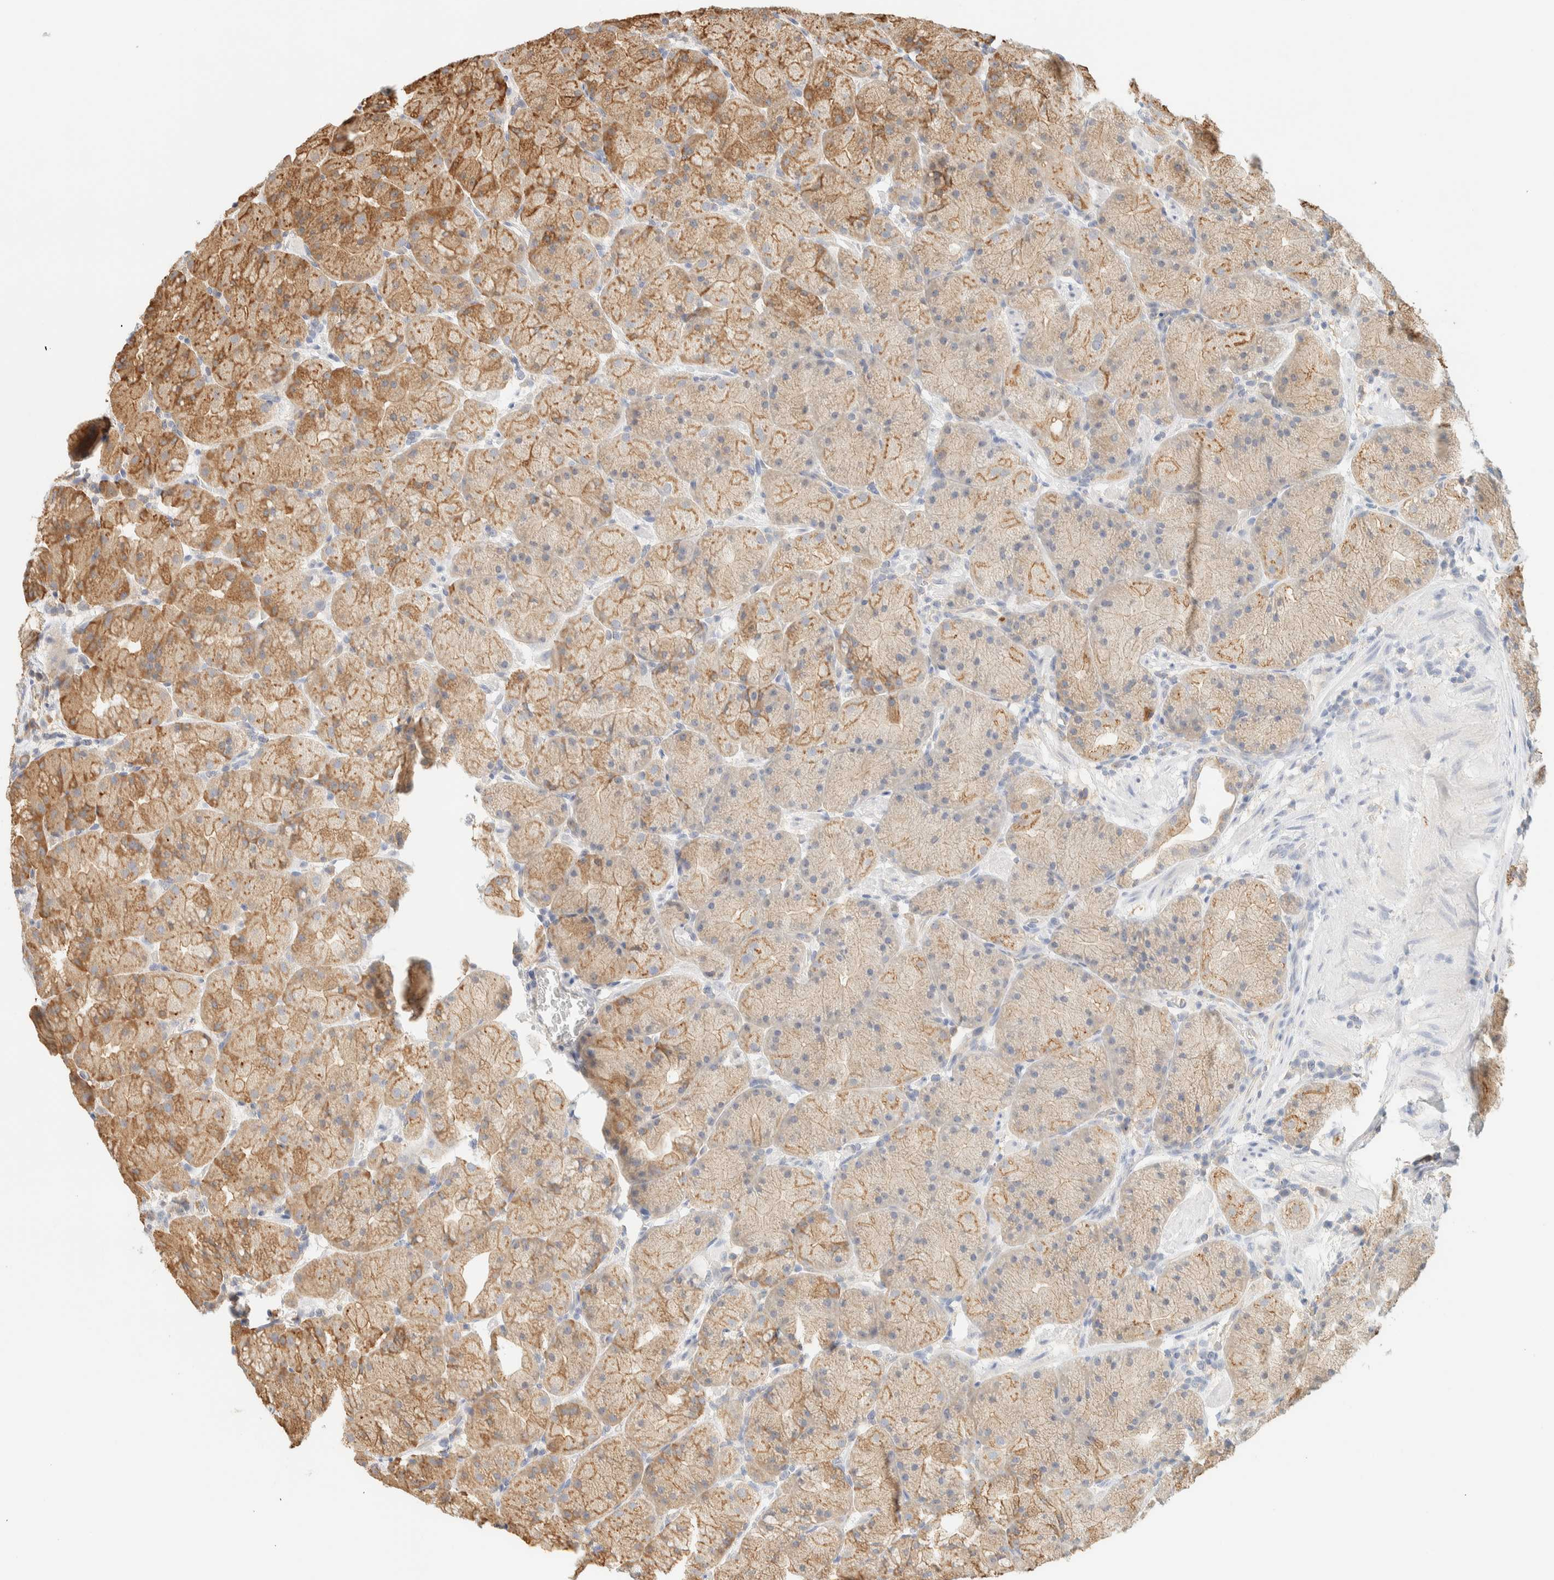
{"staining": {"intensity": "moderate", "quantity": ">75%", "location": "cytoplasmic/membranous"}, "tissue": "stomach", "cell_type": "Glandular cells", "image_type": "normal", "snomed": [{"axis": "morphology", "description": "Normal tissue, NOS"}, {"axis": "topography", "description": "Stomach, upper"}, {"axis": "topography", "description": "Stomach"}], "caption": "A brown stain labels moderate cytoplasmic/membranous staining of a protein in glandular cells of benign stomach.", "gene": "TBC1D8B", "patient": {"sex": "male", "age": 48}}